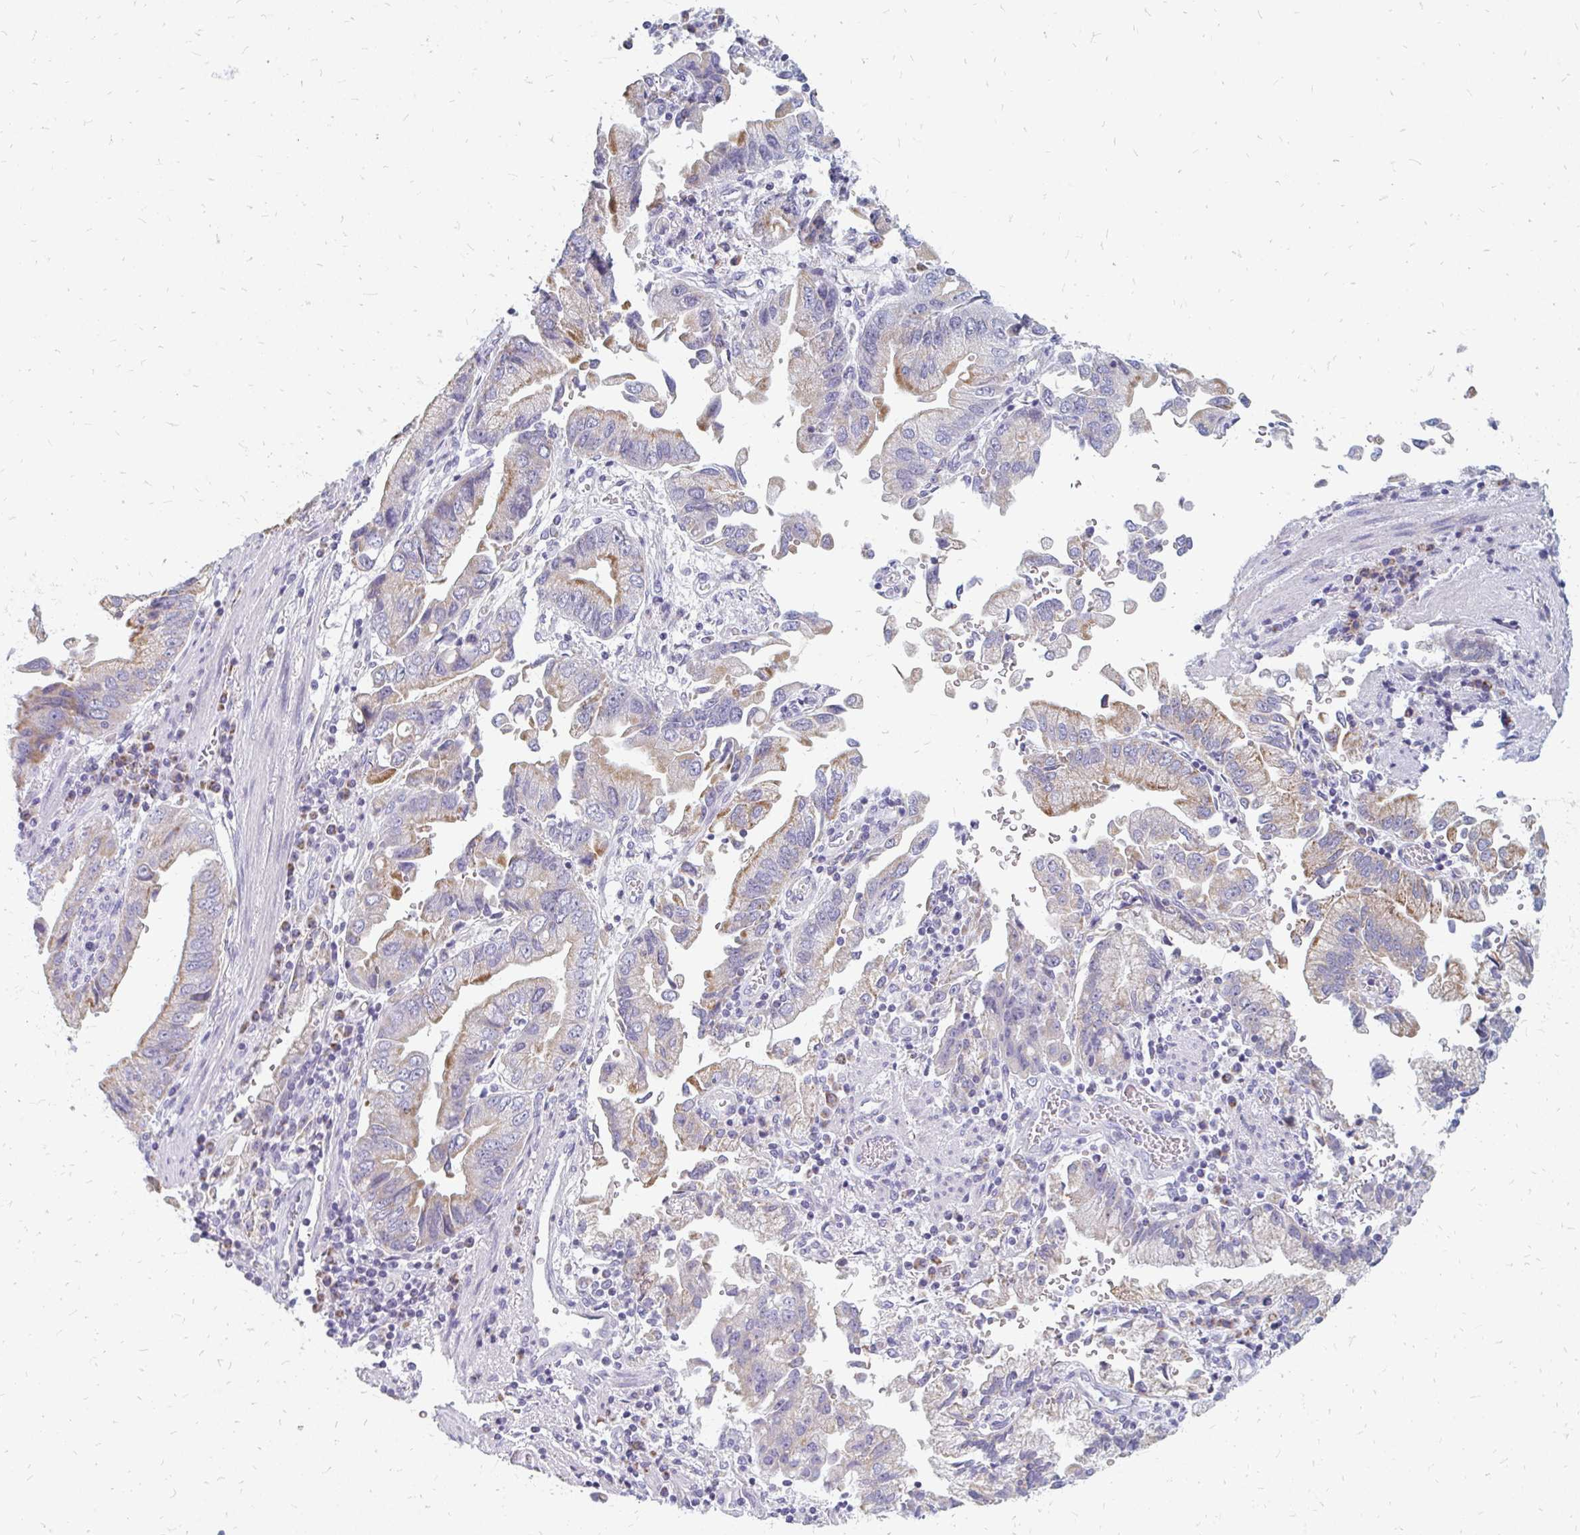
{"staining": {"intensity": "moderate", "quantity": "<25%", "location": "cytoplasmic/membranous"}, "tissue": "stomach cancer", "cell_type": "Tumor cells", "image_type": "cancer", "snomed": [{"axis": "morphology", "description": "Adenocarcinoma, NOS"}, {"axis": "topography", "description": "Stomach"}], "caption": "The histopathology image exhibits a brown stain indicating the presence of a protein in the cytoplasmic/membranous of tumor cells in stomach adenocarcinoma. (Brightfield microscopy of DAB IHC at high magnification).", "gene": "OR10V1", "patient": {"sex": "male", "age": 62}}